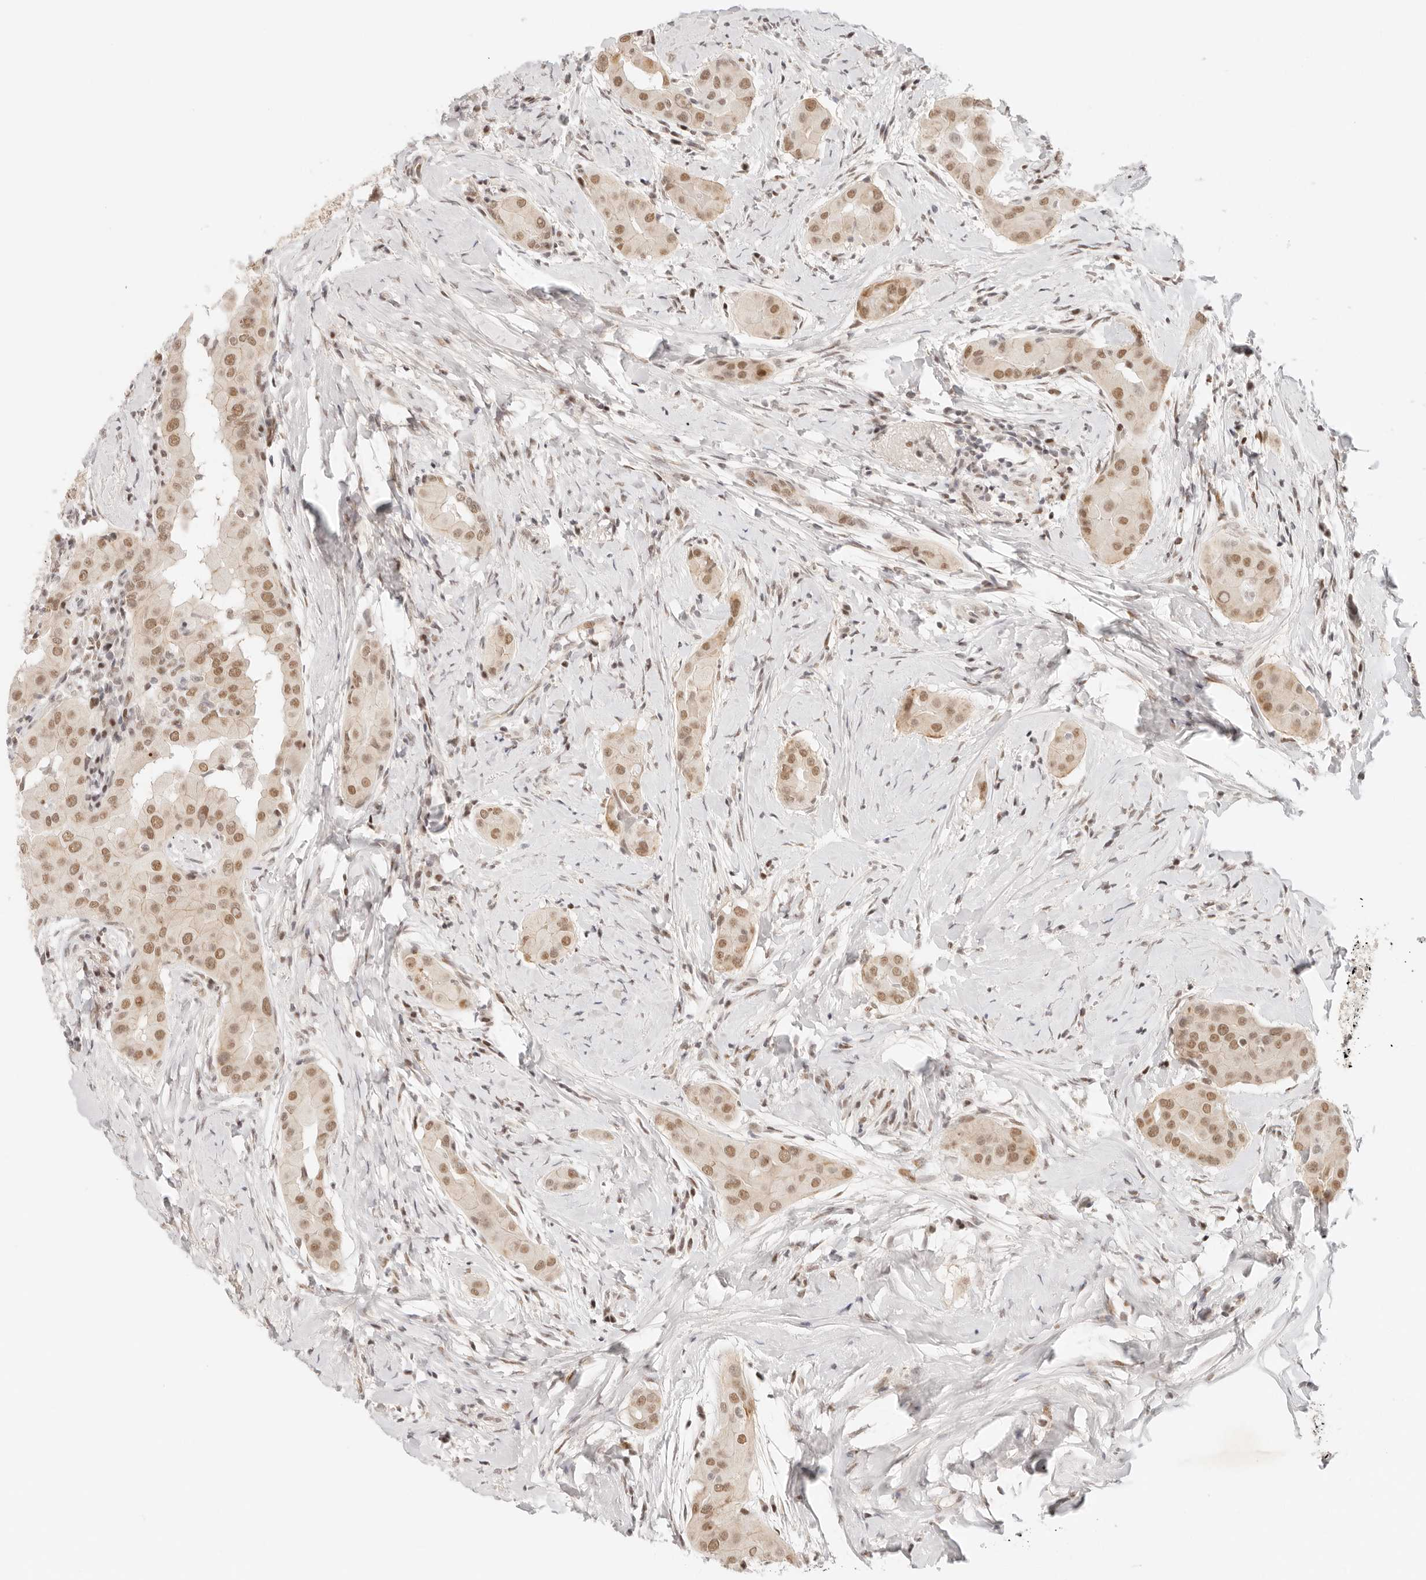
{"staining": {"intensity": "moderate", "quantity": ">75%", "location": "nuclear"}, "tissue": "thyroid cancer", "cell_type": "Tumor cells", "image_type": "cancer", "snomed": [{"axis": "morphology", "description": "Papillary adenocarcinoma, NOS"}, {"axis": "topography", "description": "Thyroid gland"}], "caption": "A brown stain highlights moderate nuclear staining of a protein in human thyroid cancer (papillary adenocarcinoma) tumor cells.", "gene": "HOXC5", "patient": {"sex": "male", "age": 33}}